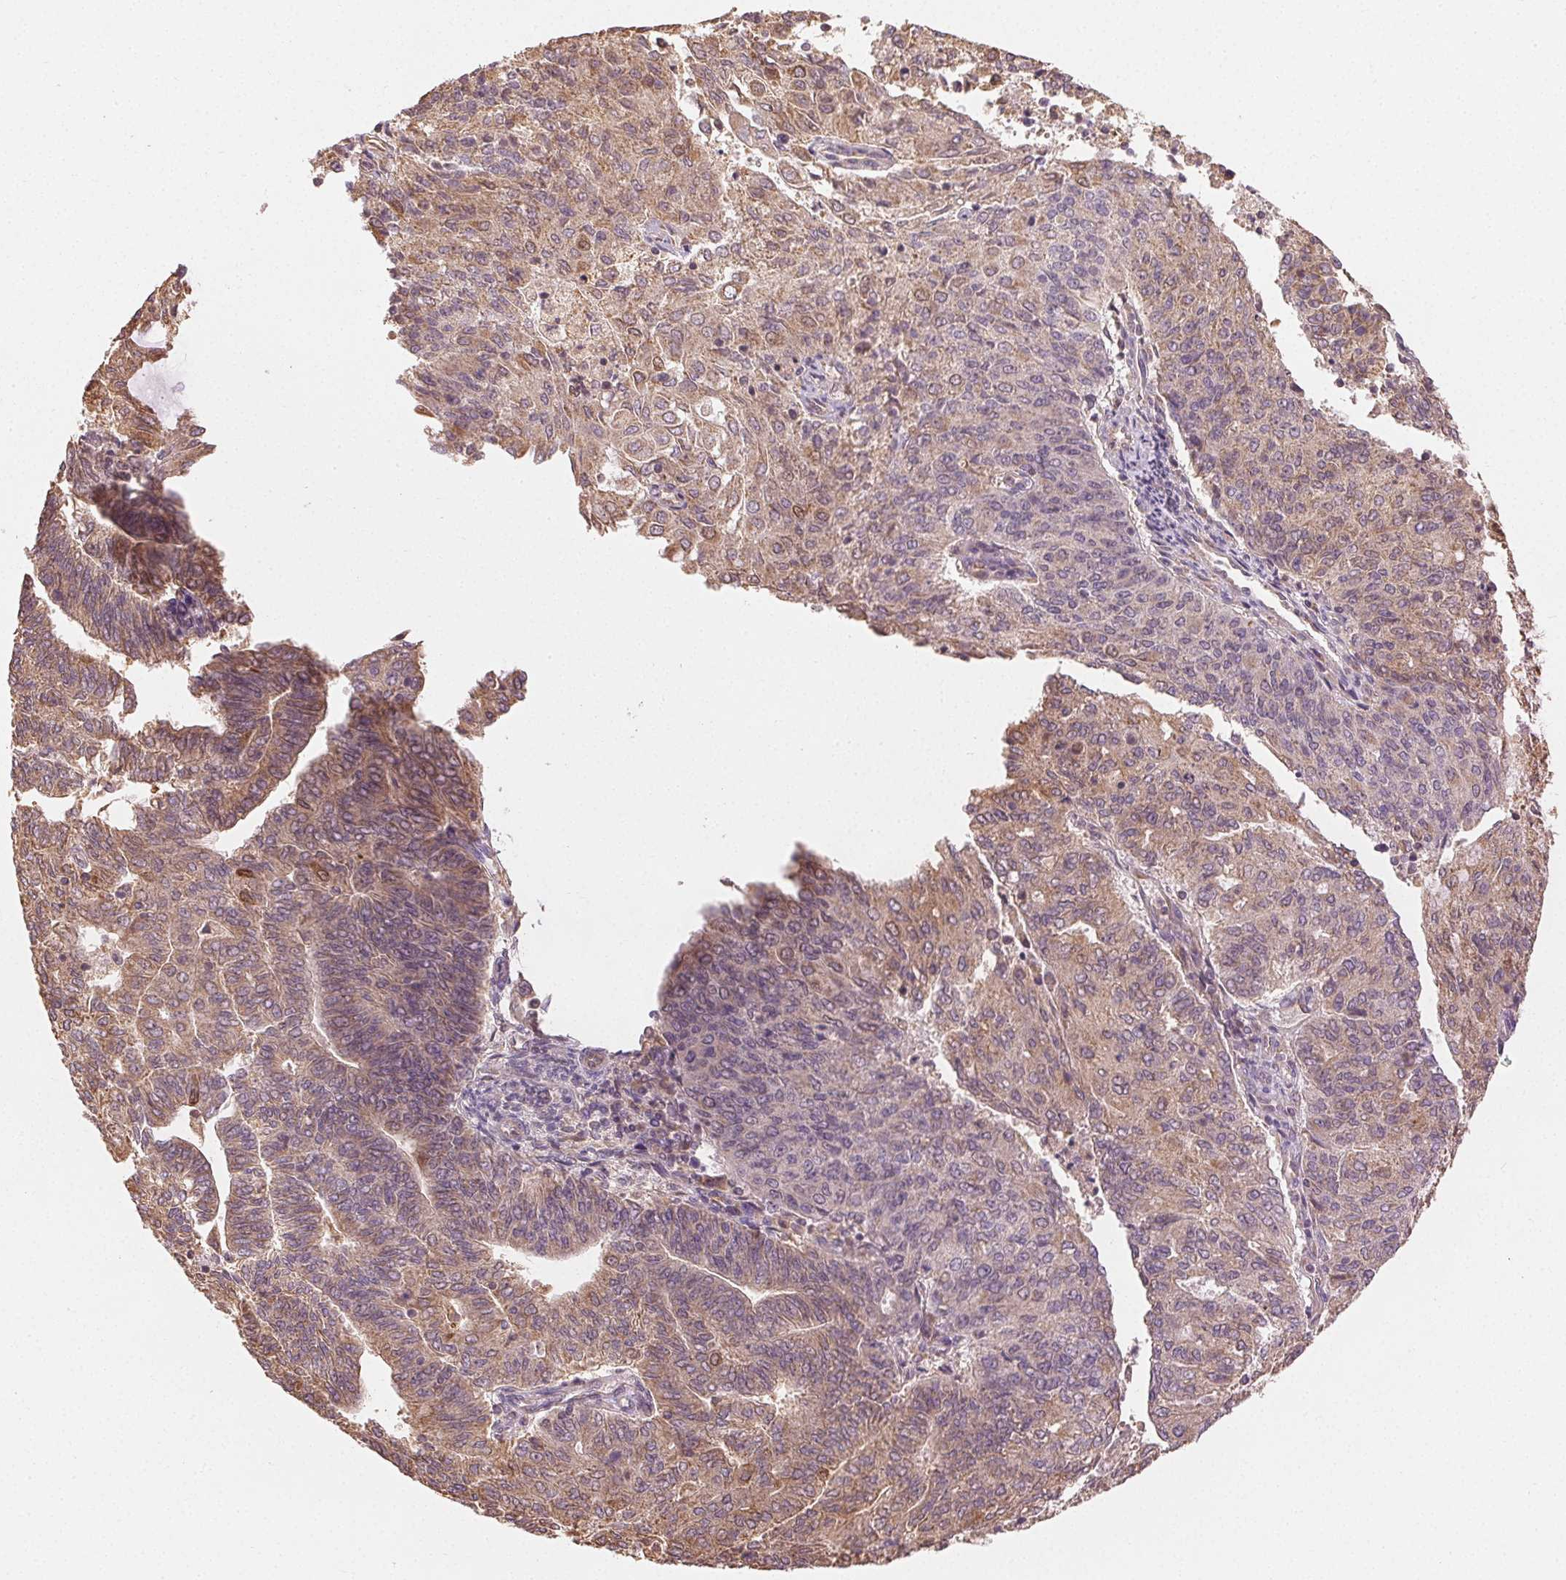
{"staining": {"intensity": "weak", "quantity": "25%-75%", "location": "cytoplasmic/membranous"}, "tissue": "endometrial cancer", "cell_type": "Tumor cells", "image_type": "cancer", "snomed": [{"axis": "morphology", "description": "Adenocarcinoma, NOS"}, {"axis": "topography", "description": "Endometrium"}], "caption": "DAB immunohistochemical staining of human endometrial cancer demonstrates weak cytoplasmic/membranous protein positivity in approximately 25%-75% of tumor cells. (Stains: DAB in brown, nuclei in blue, Microscopy: brightfield microscopy at high magnification).", "gene": "SEZ6L2", "patient": {"sex": "female", "age": 82}}